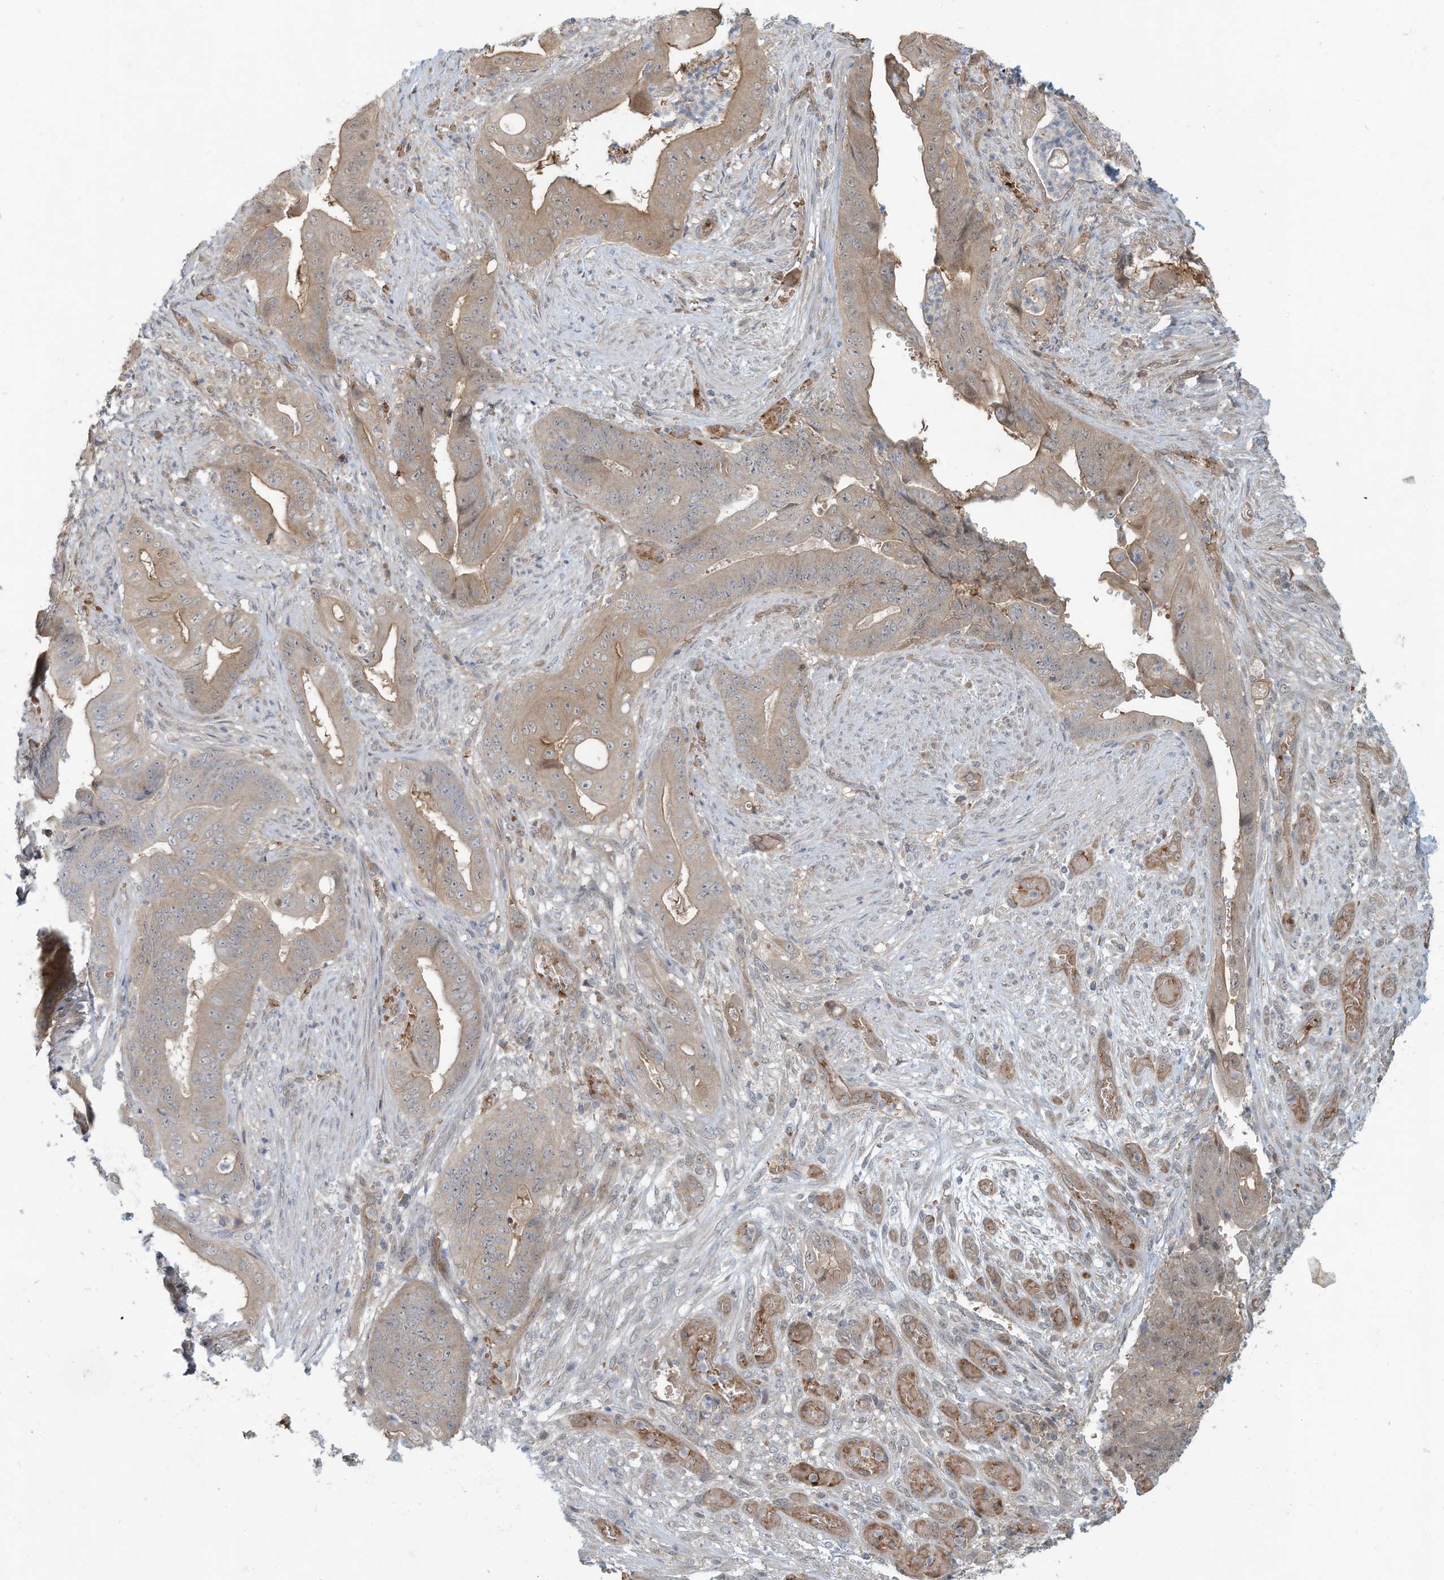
{"staining": {"intensity": "weak", "quantity": "<25%", "location": "cytoplasmic/membranous"}, "tissue": "stomach cancer", "cell_type": "Tumor cells", "image_type": "cancer", "snomed": [{"axis": "morphology", "description": "Adenocarcinoma, NOS"}, {"axis": "topography", "description": "Stomach"}], "caption": "Tumor cells are negative for protein expression in human stomach adenocarcinoma.", "gene": "ERI2", "patient": {"sex": "female", "age": 73}}